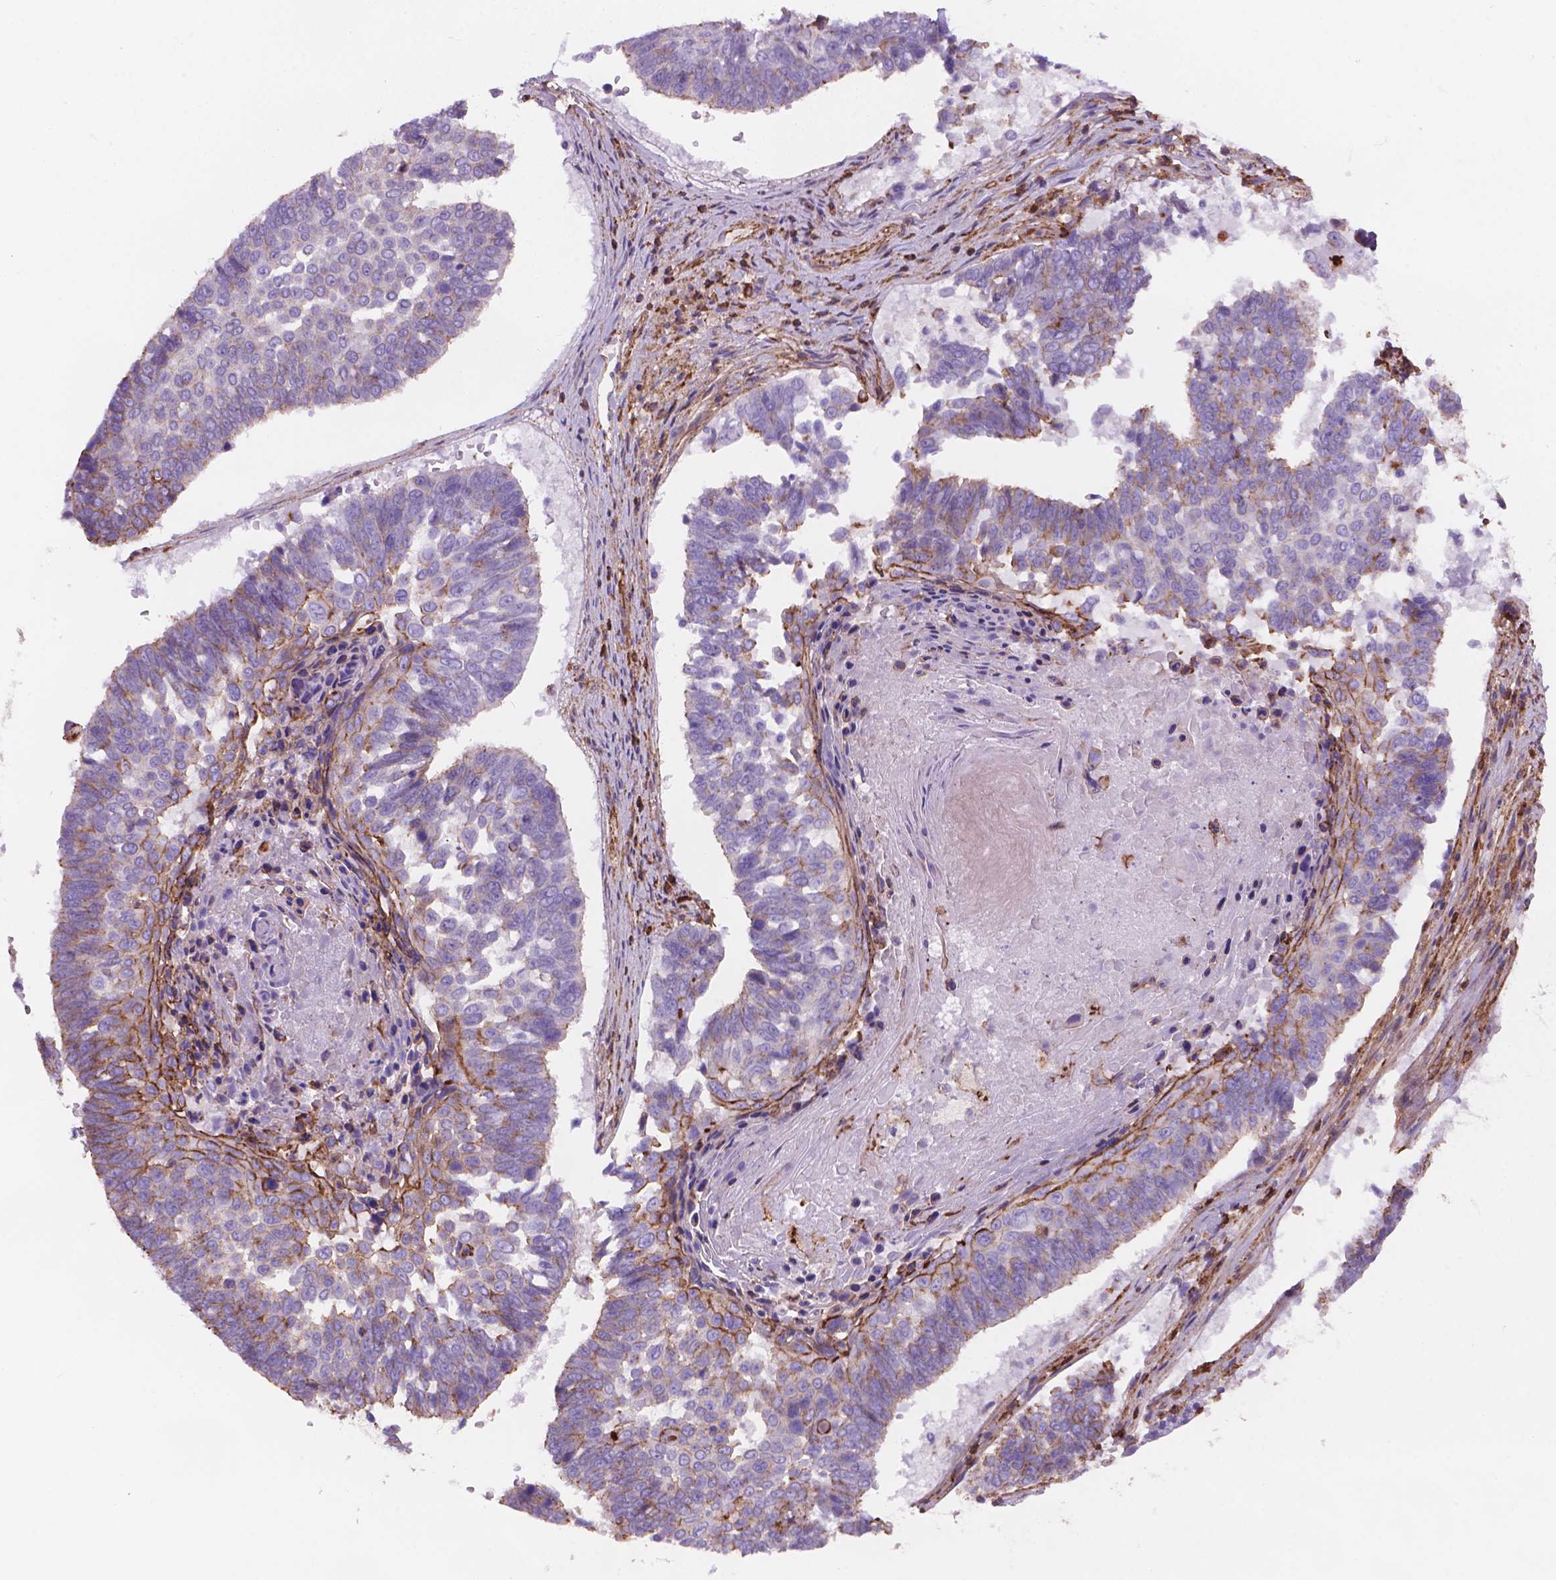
{"staining": {"intensity": "weak", "quantity": "<25%", "location": "cytoplasmic/membranous"}, "tissue": "lung cancer", "cell_type": "Tumor cells", "image_type": "cancer", "snomed": [{"axis": "morphology", "description": "Squamous cell carcinoma, NOS"}, {"axis": "topography", "description": "Lung"}], "caption": "A histopathology image of lung cancer (squamous cell carcinoma) stained for a protein exhibits no brown staining in tumor cells.", "gene": "PATJ", "patient": {"sex": "male", "age": 73}}